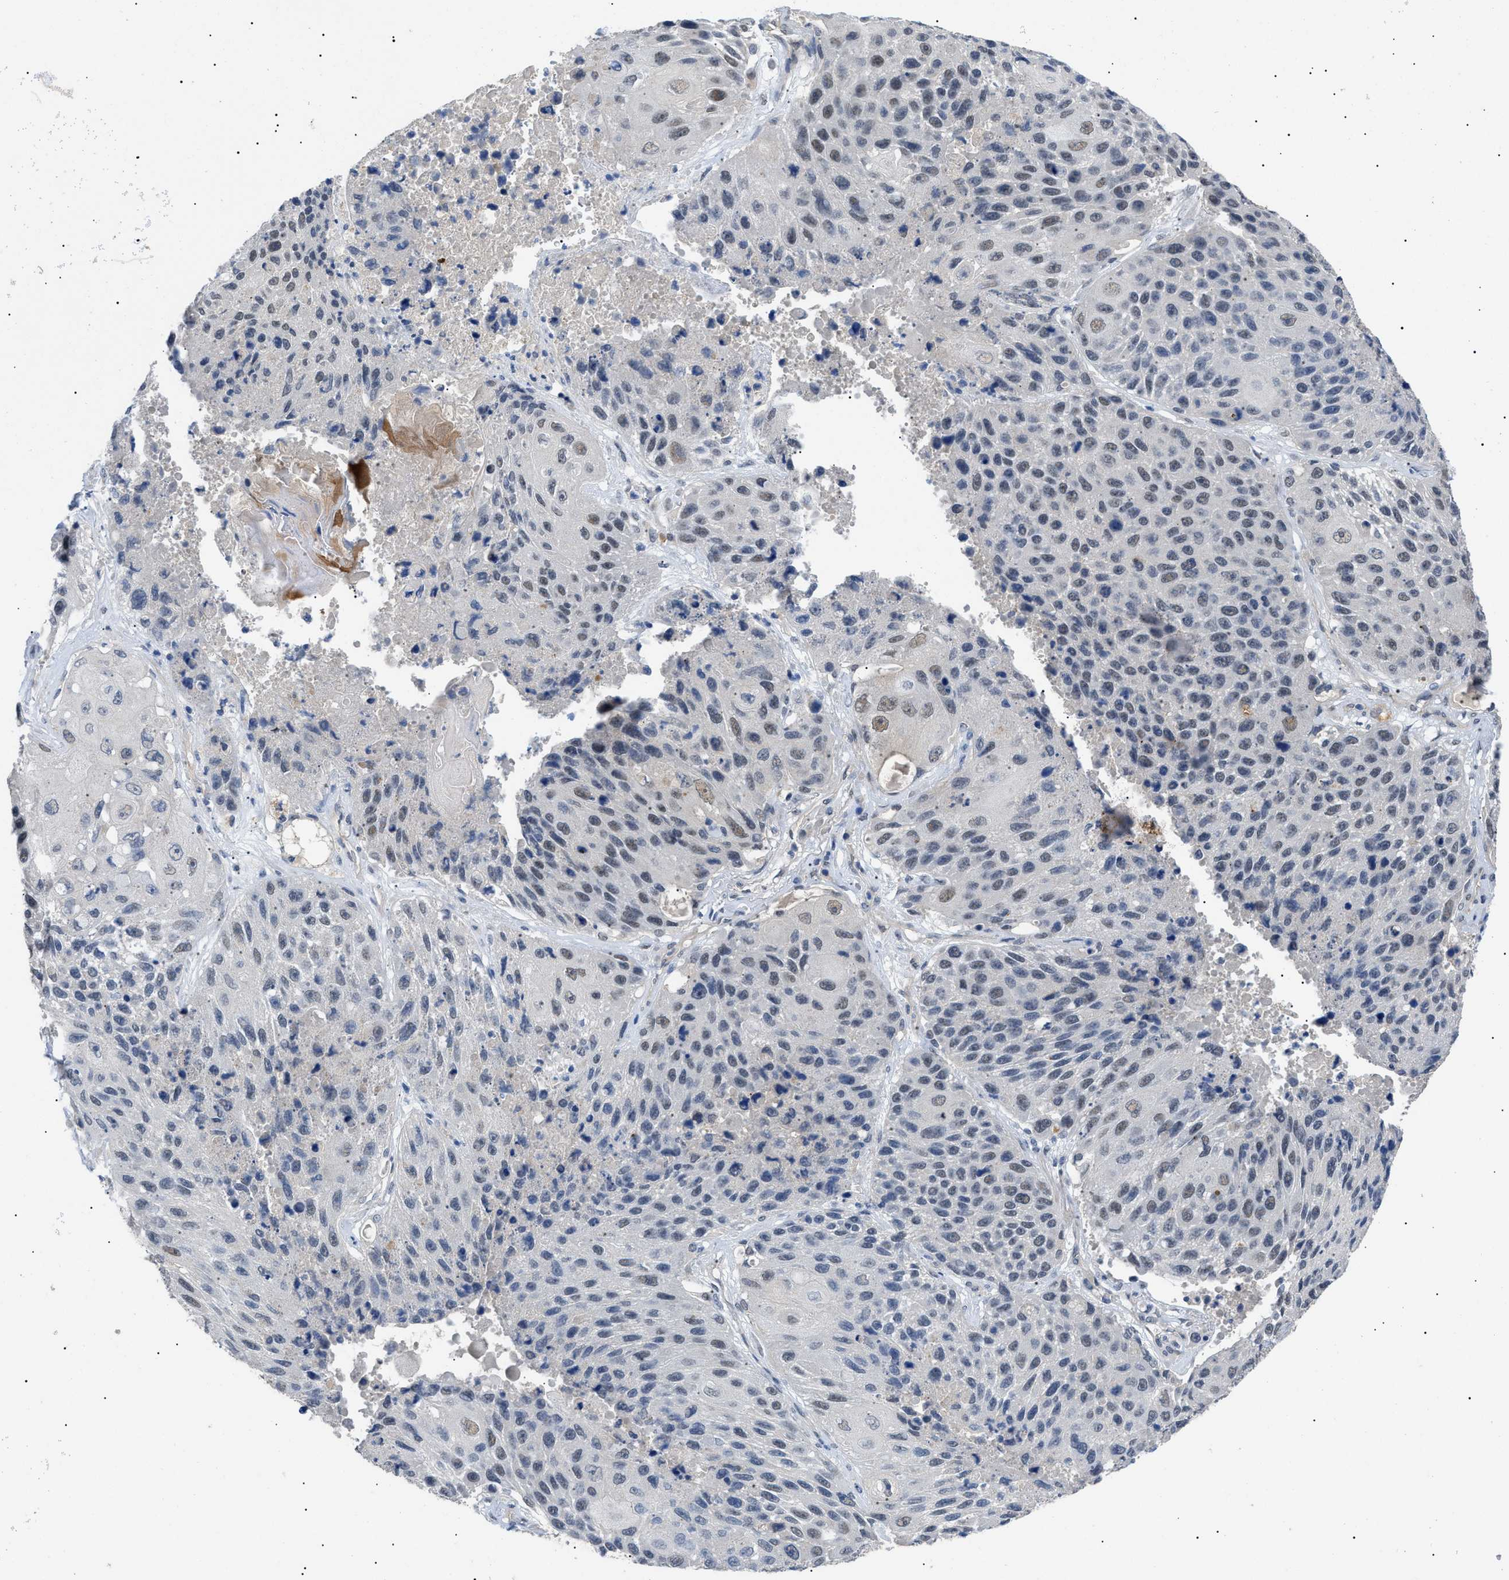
{"staining": {"intensity": "weak", "quantity": "25%-75%", "location": "nuclear"}, "tissue": "lung cancer", "cell_type": "Tumor cells", "image_type": "cancer", "snomed": [{"axis": "morphology", "description": "Squamous cell carcinoma, NOS"}, {"axis": "topography", "description": "Lung"}], "caption": "Lung cancer (squamous cell carcinoma) stained with DAB IHC reveals low levels of weak nuclear staining in about 25%-75% of tumor cells.", "gene": "CRCP", "patient": {"sex": "male", "age": 61}}